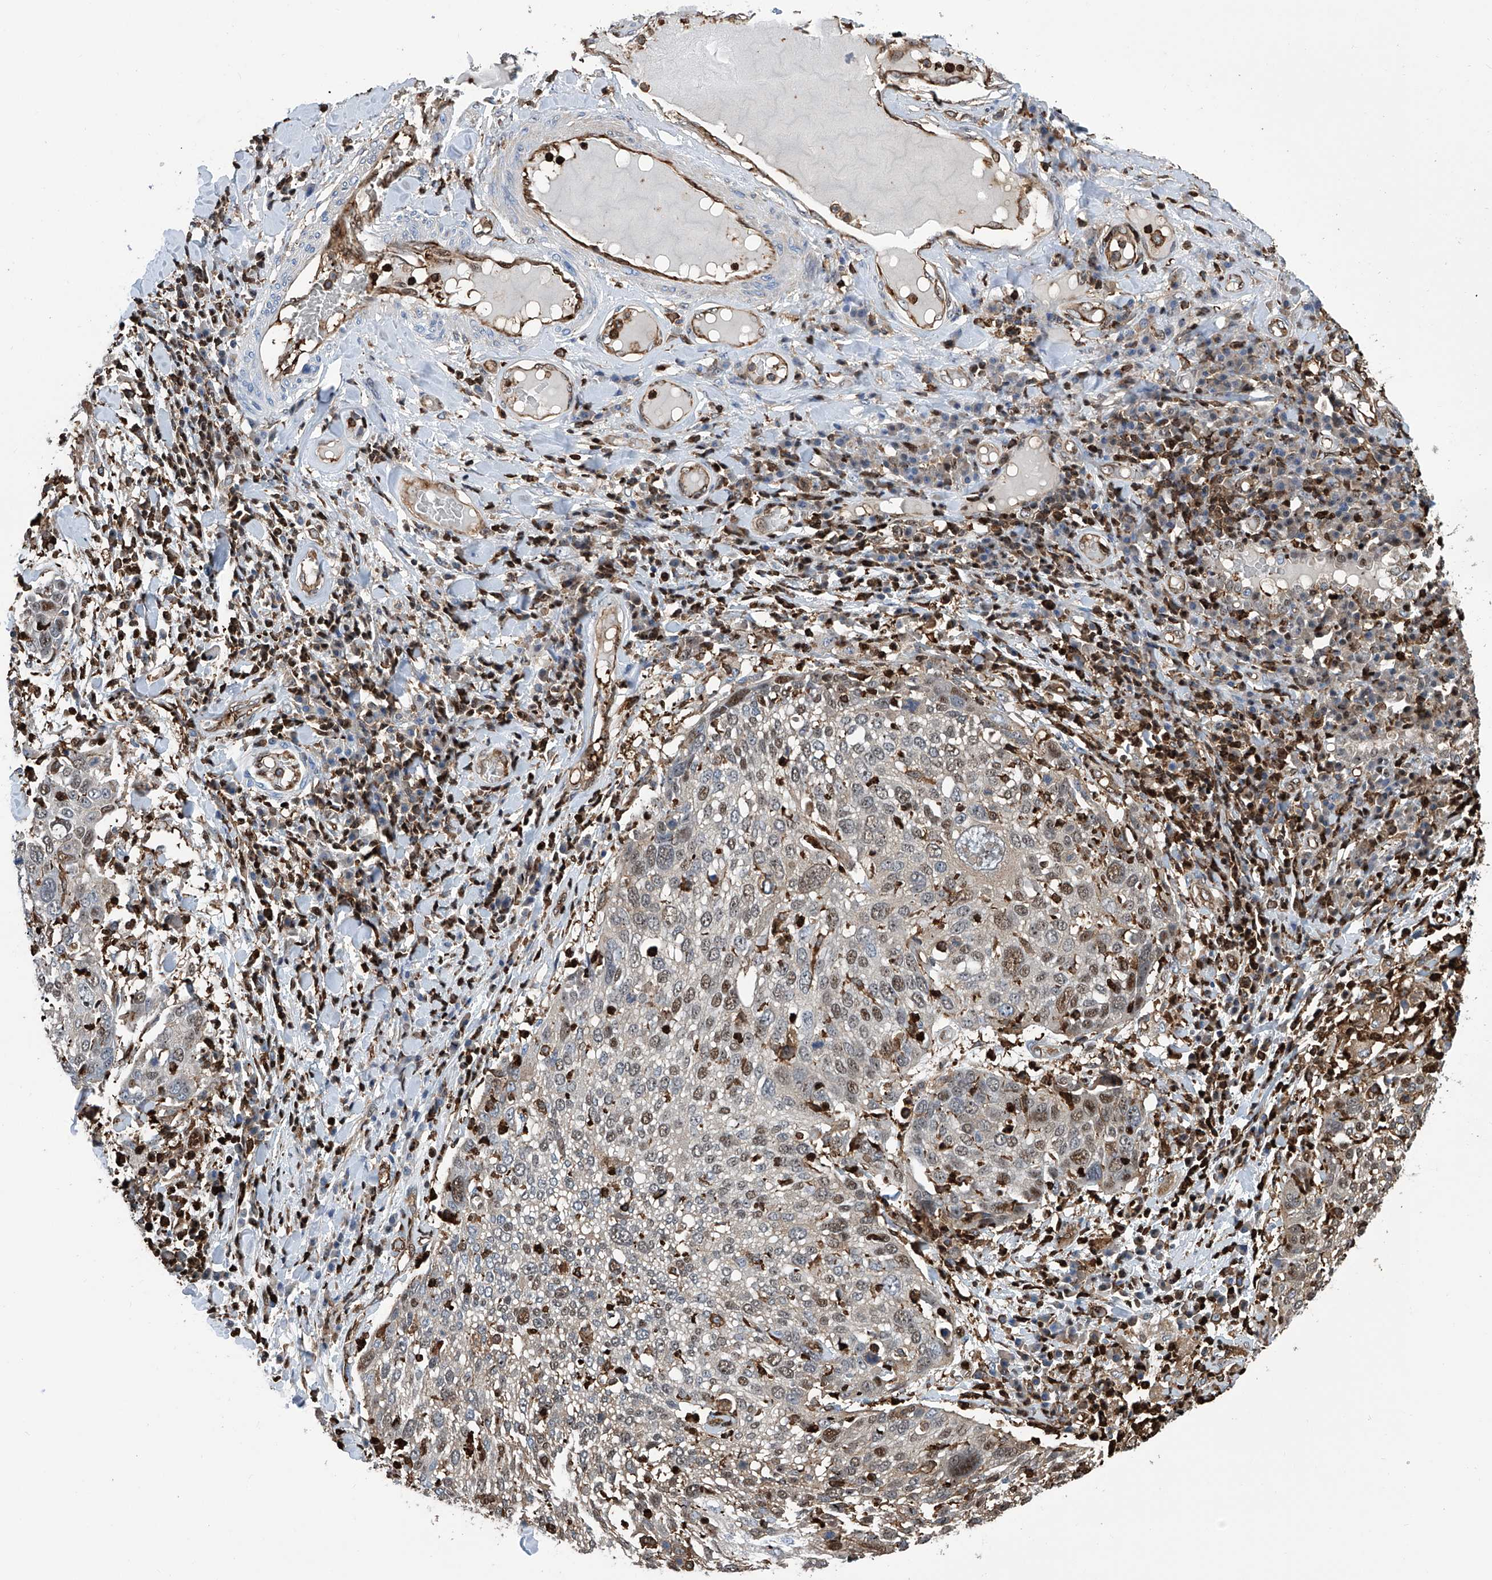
{"staining": {"intensity": "moderate", "quantity": "<25%", "location": "nuclear"}, "tissue": "lung cancer", "cell_type": "Tumor cells", "image_type": "cancer", "snomed": [{"axis": "morphology", "description": "Squamous cell carcinoma, NOS"}, {"axis": "topography", "description": "Lung"}], "caption": "Protein staining displays moderate nuclear positivity in about <25% of tumor cells in lung cancer.", "gene": "ZNF484", "patient": {"sex": "male", "age": 65}}